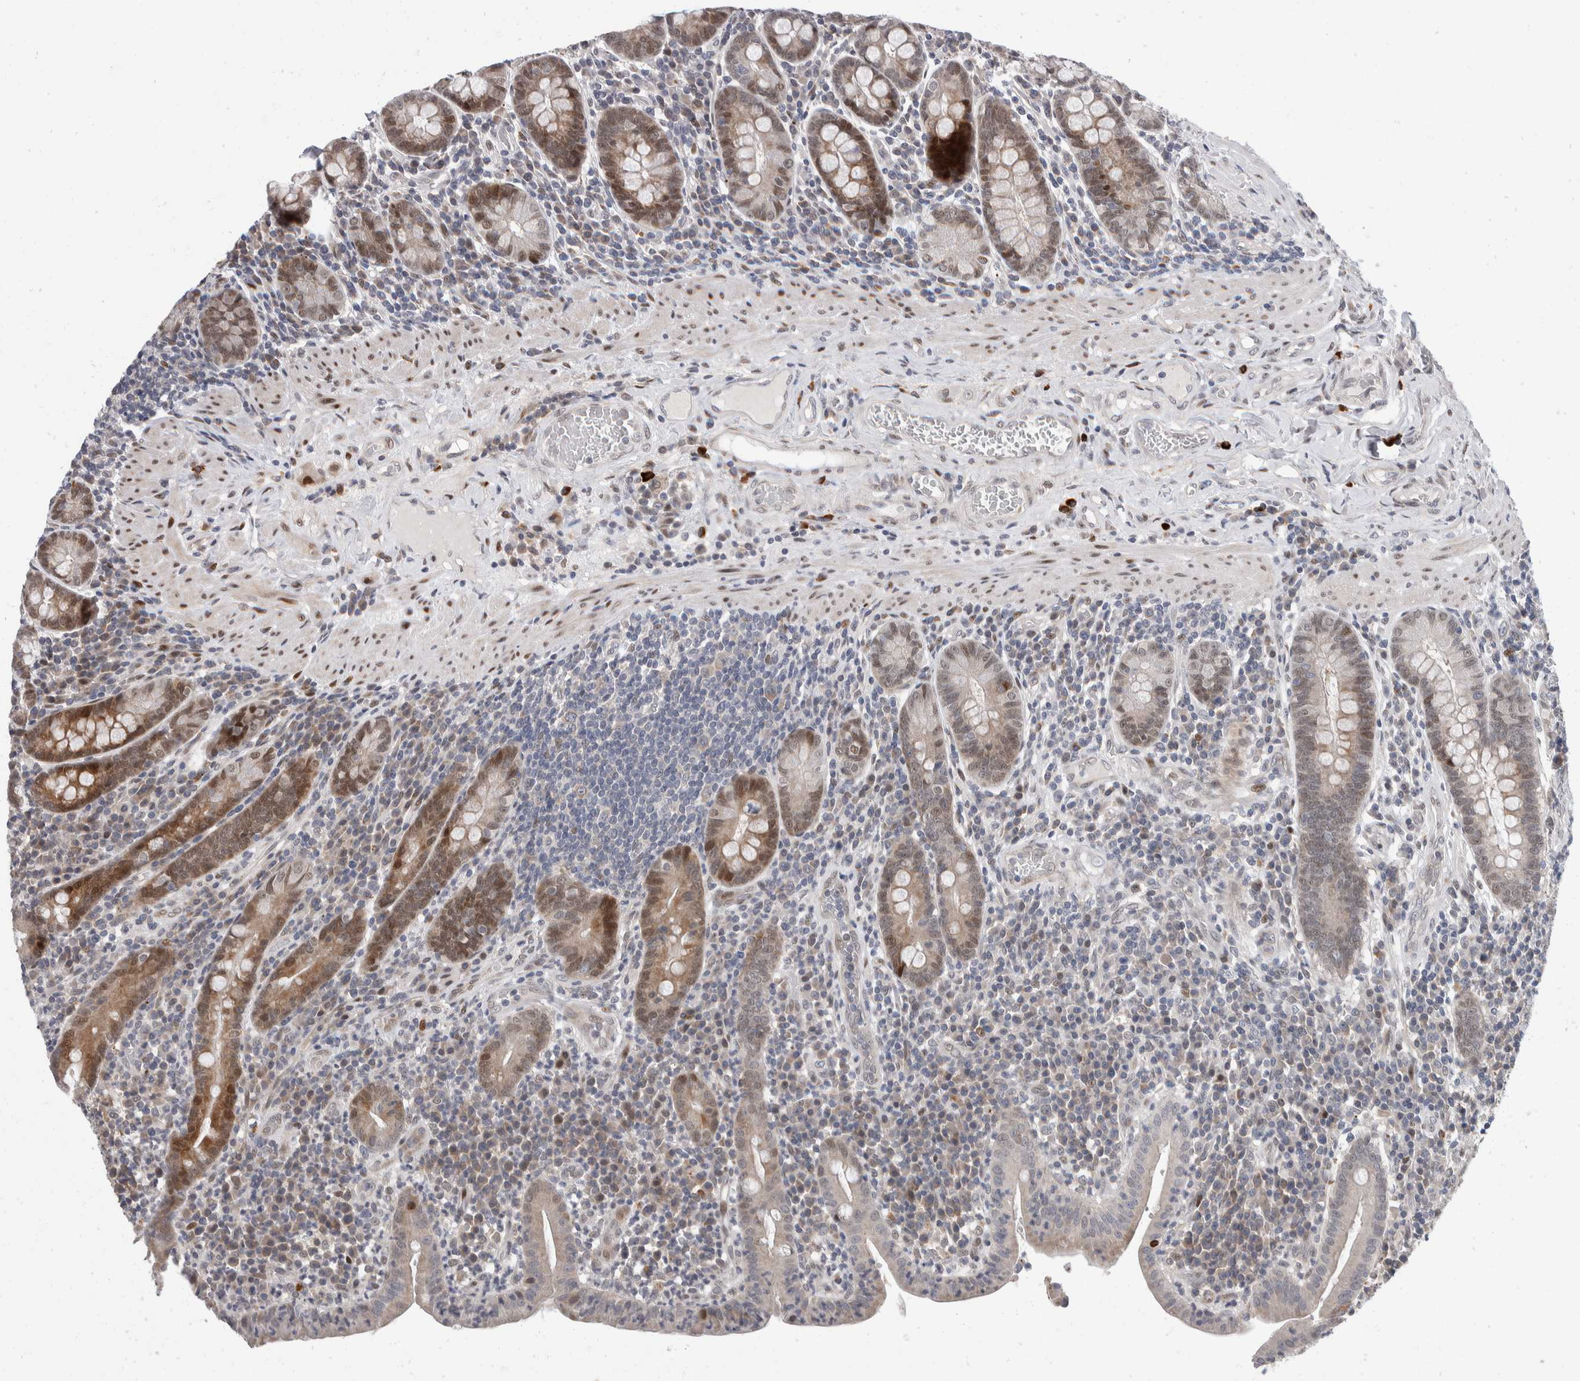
{"staining": {"intensity": "moderate", "quantity": "25%-75%", "location": "cytoplasmic/membranous,nuclear"}, "tissue": "duodenum", "cell_type": "Glandular cells", "image_type": "normal", "snomed": [{"axis": "morphology", "description": "Normal tissue, NOS"}, {"axis": "morphology", "description": "Adenocarcinoma, NOS"}, {"axis": "topography", "description": "Pancreas"}, {"axis": "topography", "description": "Duodenum"}], "caption": "A brown stain shows moderate cytoplasmic/membranous,nuclear expression of a protein in glandular cells of benign duodenum. (DAB (3,3'-diaminobenzidine) IHC with brightfield microscopy, high magnification).", "gene": "ZNF703", "patient": {"sex": "male", "age": 50}}